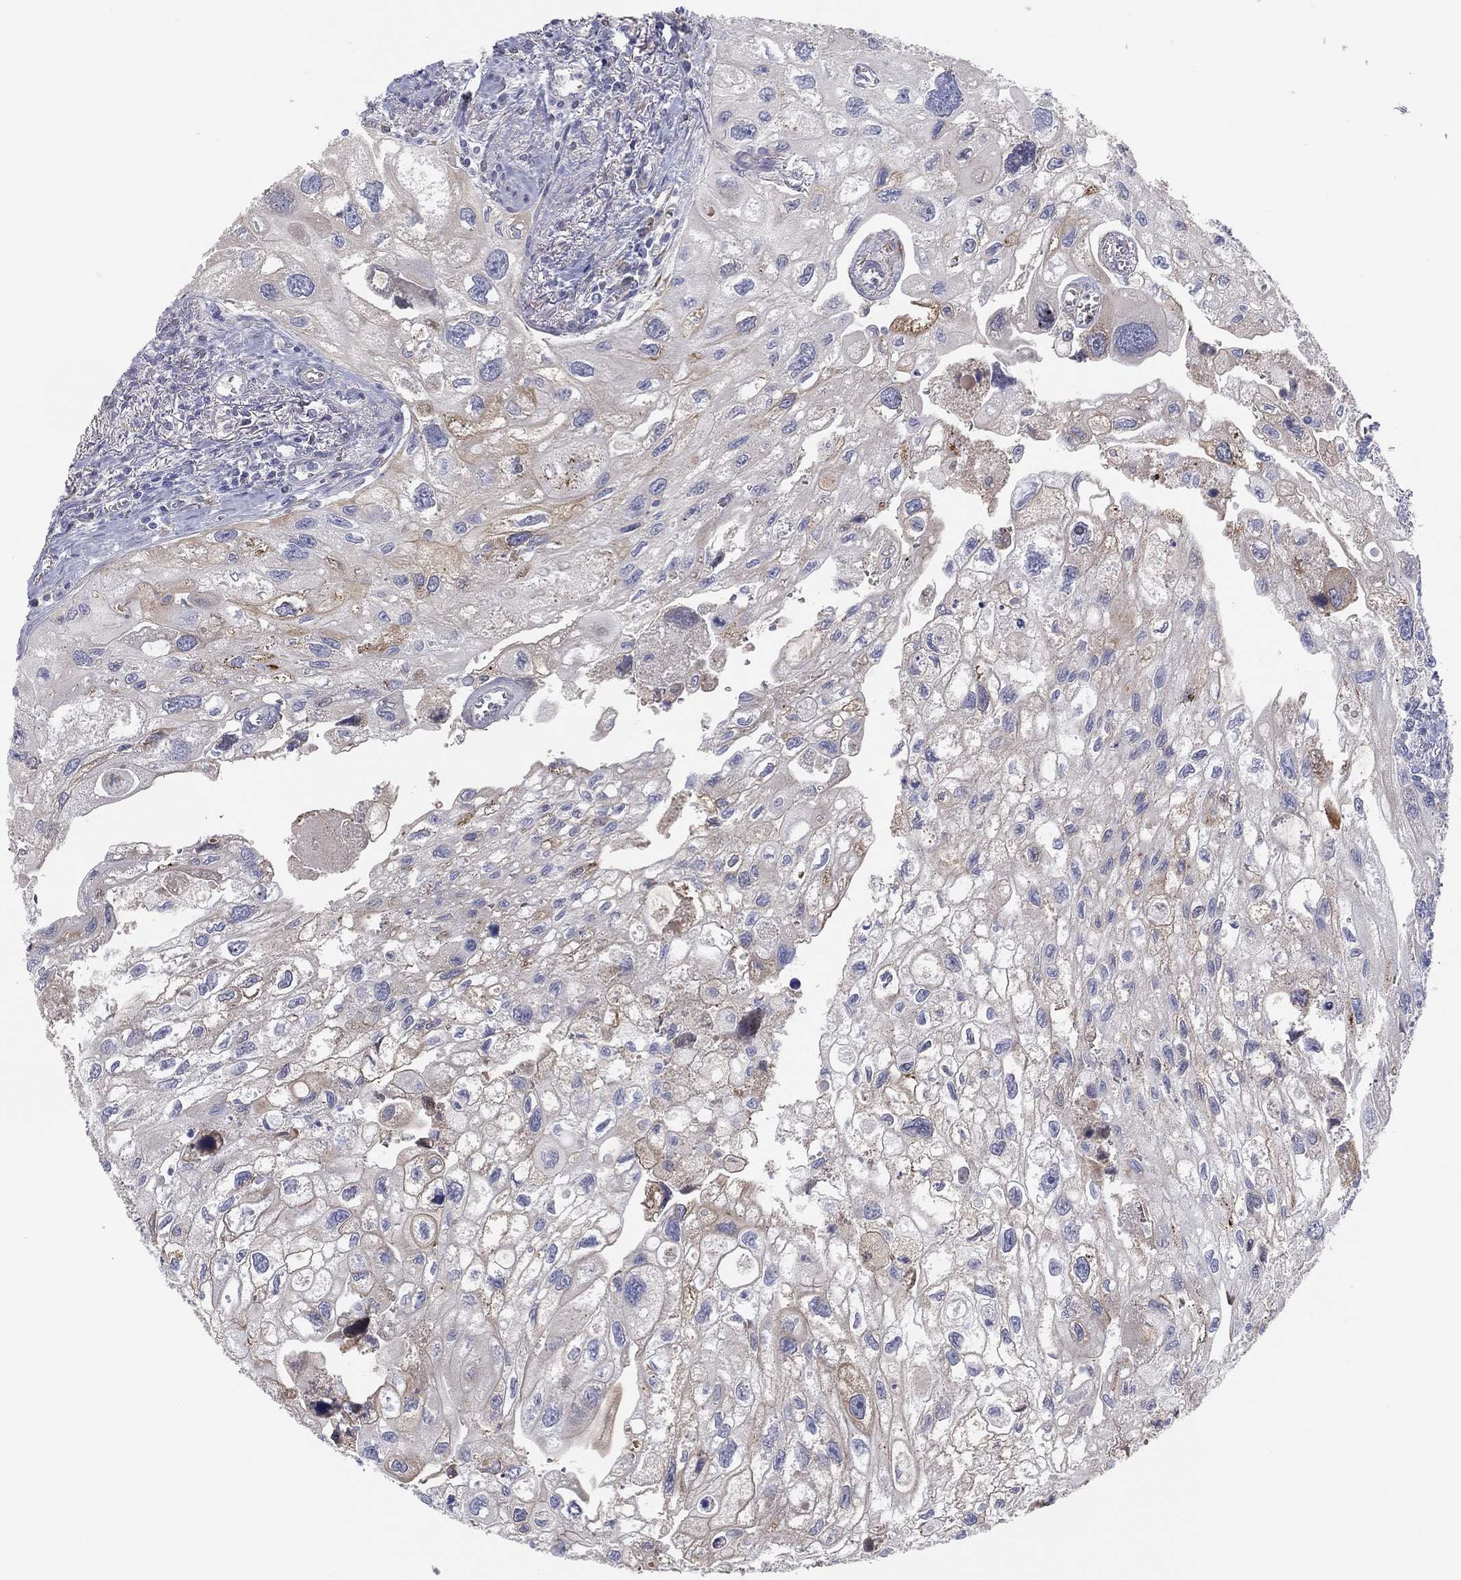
{"staining": {"intensity": "weak", "quantity": "<25%", "location": "cytoplasmic/membranous"}, "tissue": "urothelial cancer", "cell_type": "Tumor cells", "image_type": "cancer", "snomed": [{"axis": "morphology", "description": "Urothelial carcinoma, High grade"}, {"axis": "topography", "description": "Urinary bladder"}], "caption": "High magnification brightfield microscopy of urothelial cancer stained with DAB (brown) and counterstained with hematoxylin (blue): tumor cells show no significant positivity. (DAB (3,3'-diaminobenzidine) IHC with hematoxylin counter stain).", "gene": "MLF1", "patient": {"sex": "male", "age": 59}}